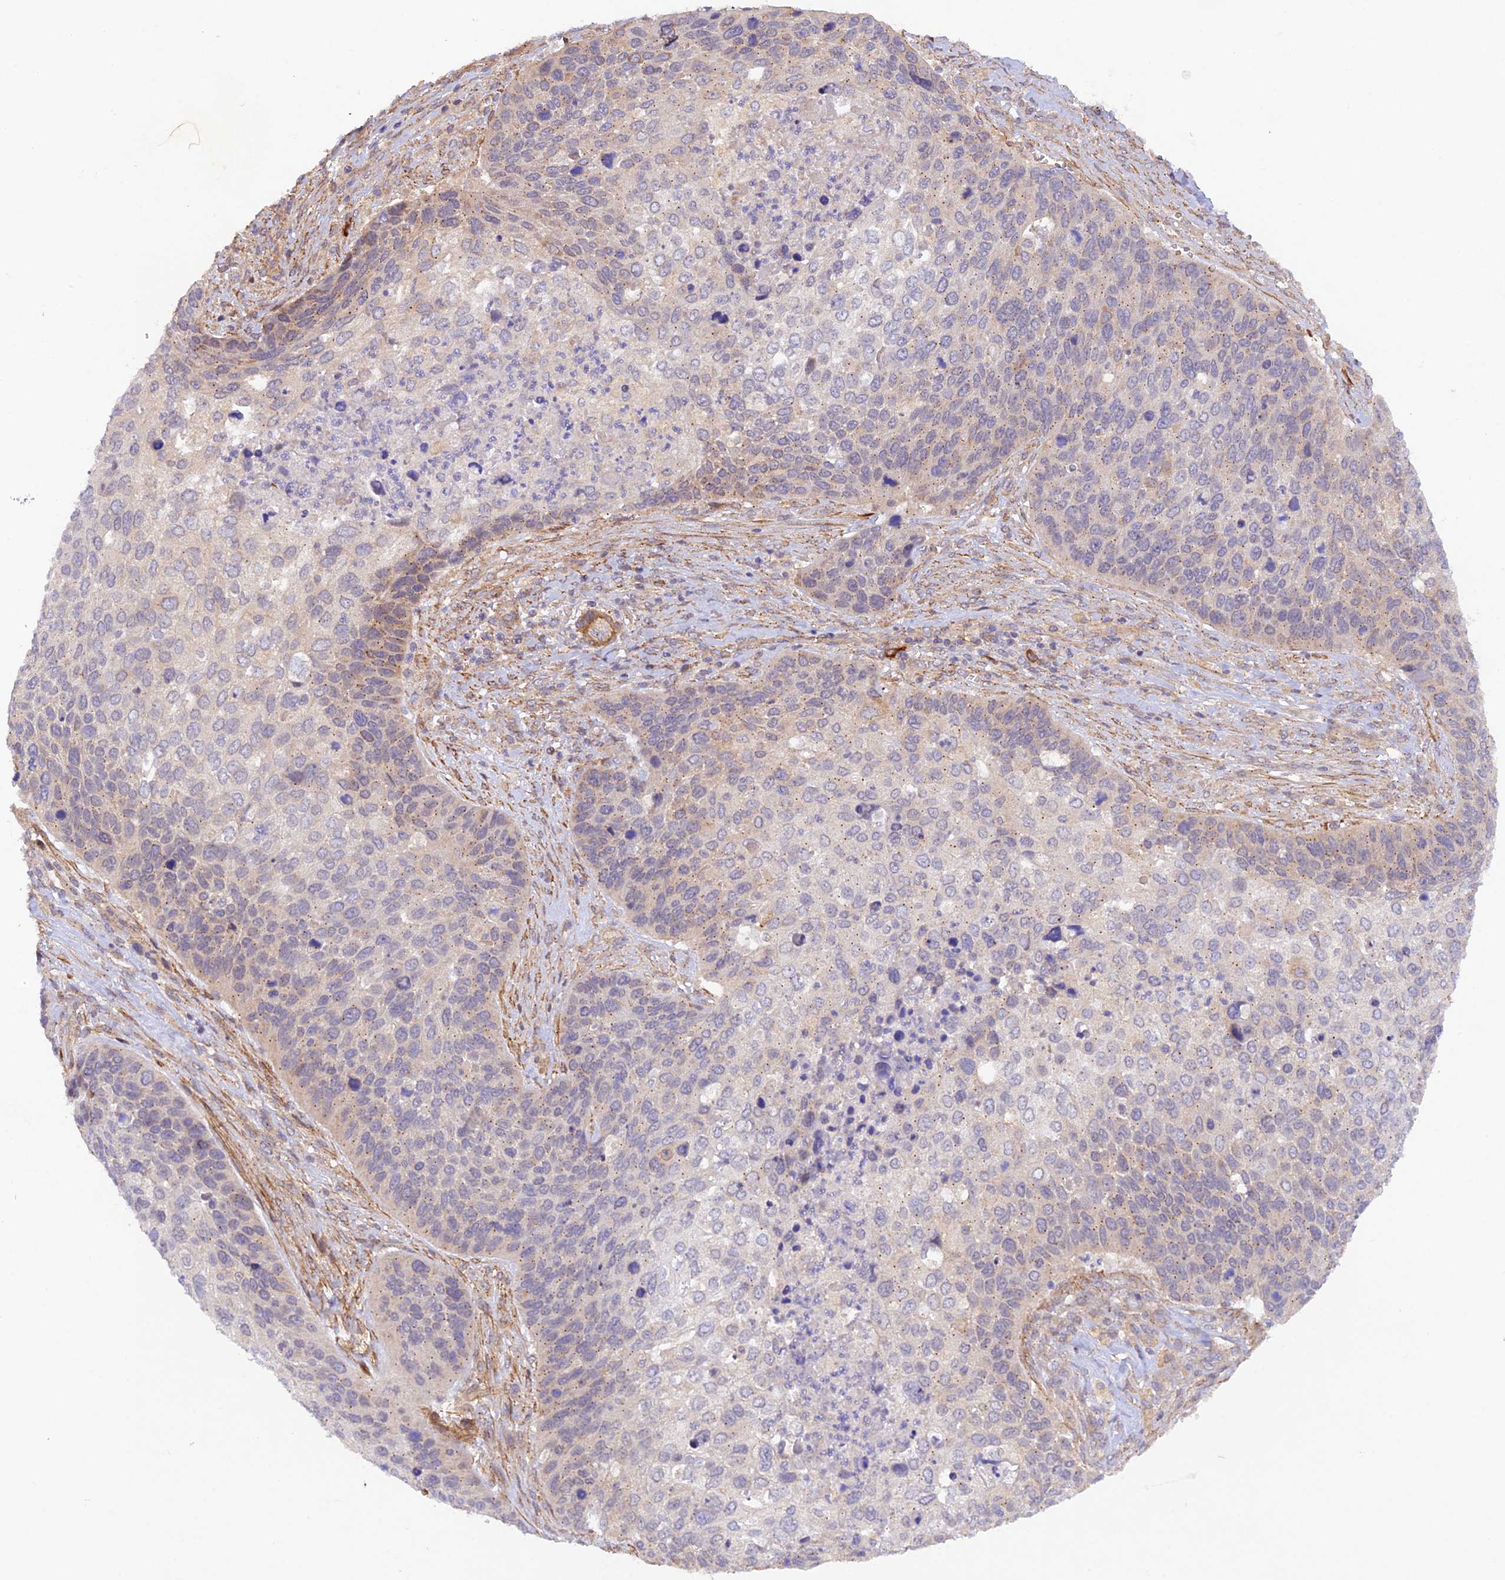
{"staining": {"intensity": "weak", "quantity": "<25%", "location": "cytoplasmic/membranous"}, "tissue": "skin cancer", "cell_type": "Tumor cells", "image_type": "cancer", "snomed": [{"axis": "morphology", "description": "Basal cell carcinoma"}, {"axis": "topography", "description": "Skin"}], "caption": "Immunohistochemical staining of human basal cell carcinoma (skin) exhibits no significant positivity in tumor cells.", "gene": "WDFY4", "patient": {"sex": "female", "age": 74}}